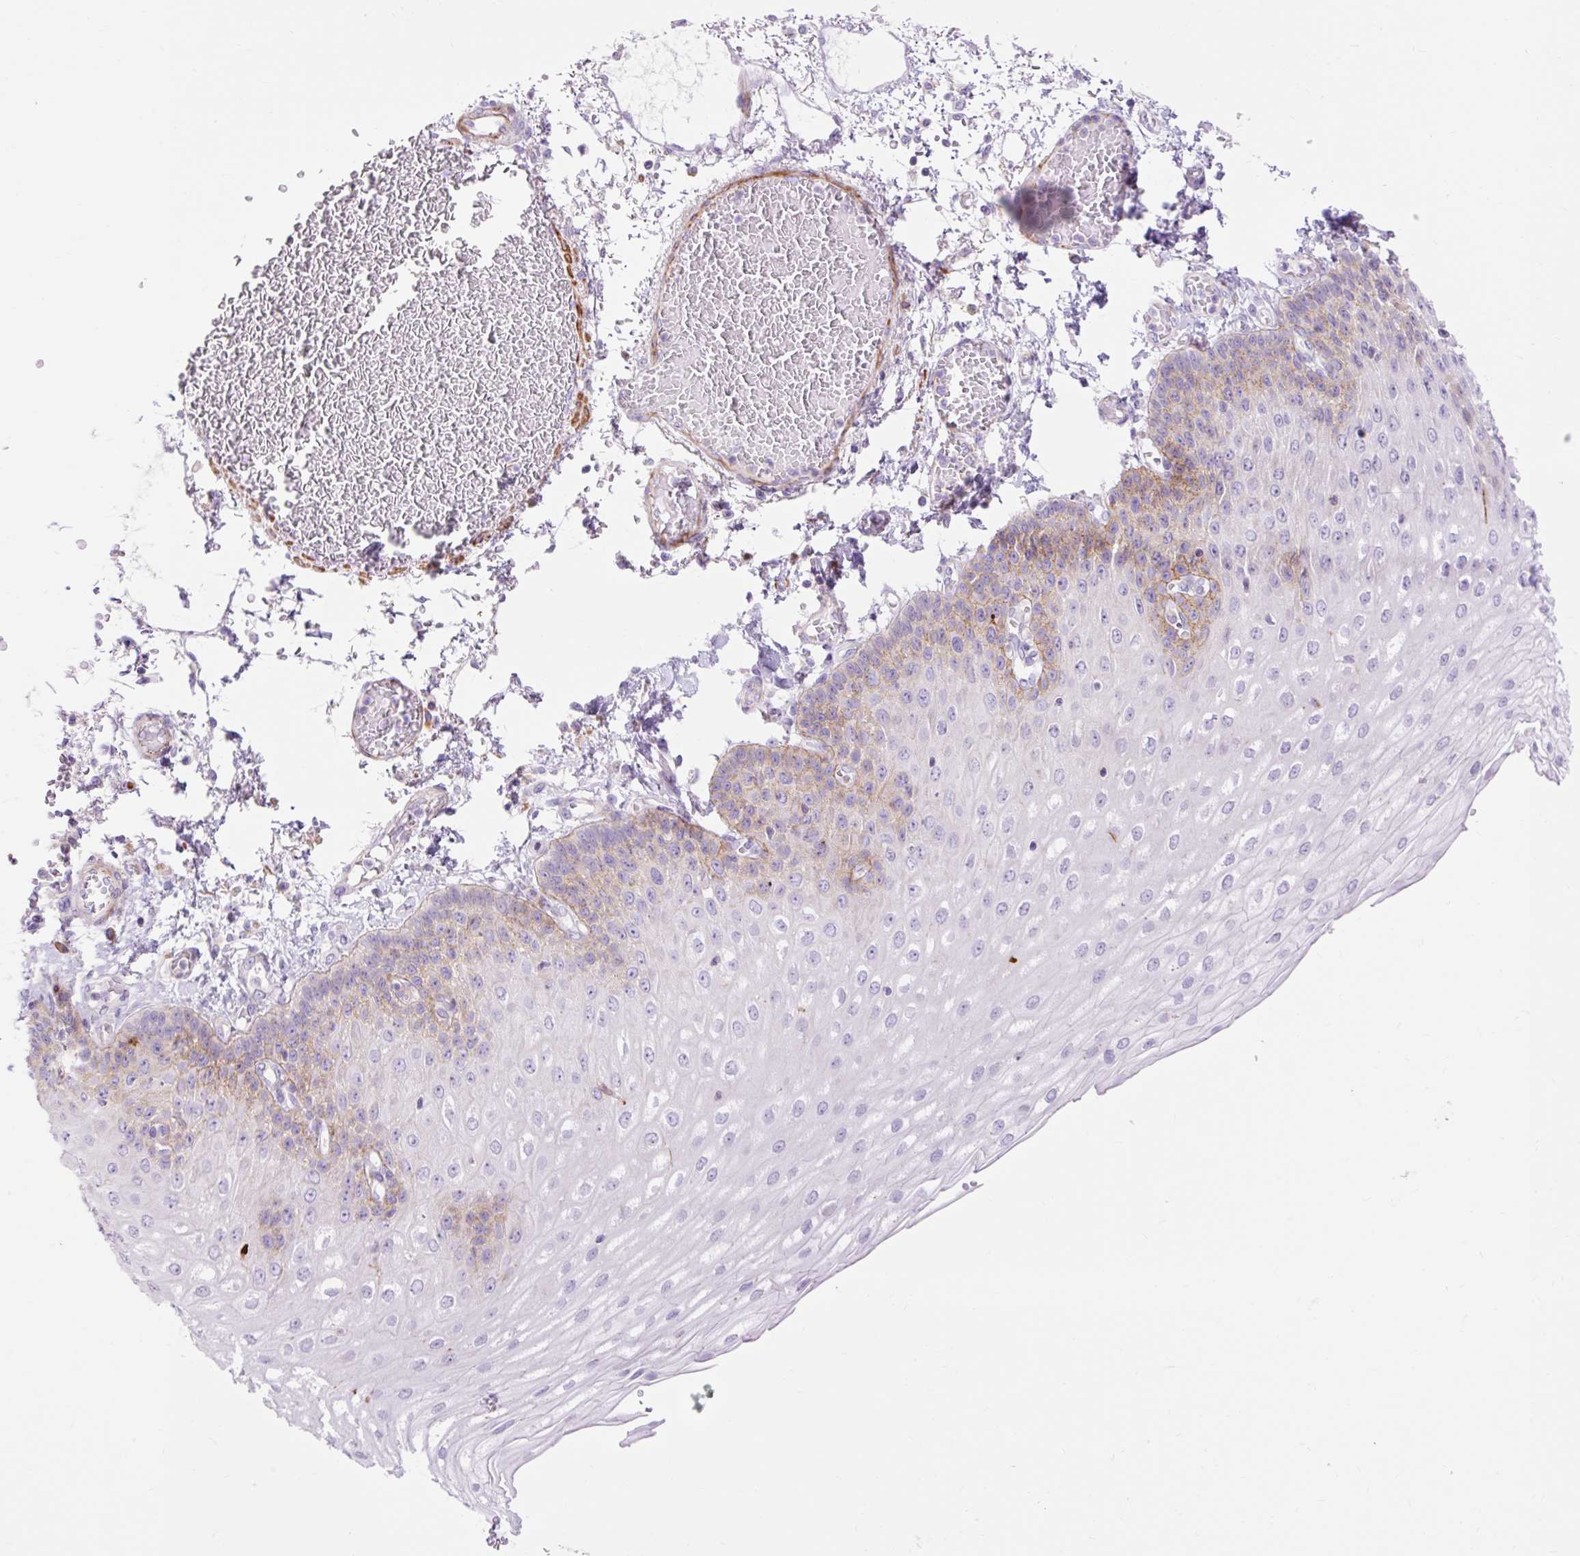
{"staining": {"intensity": "weak", "quantity": "<25%", "location": "cytoplasmic/membranous"}, "tissue": "esophagus", "cell_type": "Squamous epithelial cells", "image_type": "normal", "snomed": [{"axis": "morphology", "description": "Normal tissue, NOS"}, {"axis": "morphology", "description": "Adenocarcinoma, NOS"}, {"axis": "topography", "description": "Esophagus"}], "caption": "Squamous epithelial cells show no significant expression in unremarkable esophagus. The staining is performed using DAB (3,3'-diaminobenzidine) brown chromogen with nuclei counter-stained in using hematoxylin.", "gene": "CORO7", "patient": {"sex": "male", "age": 81}}